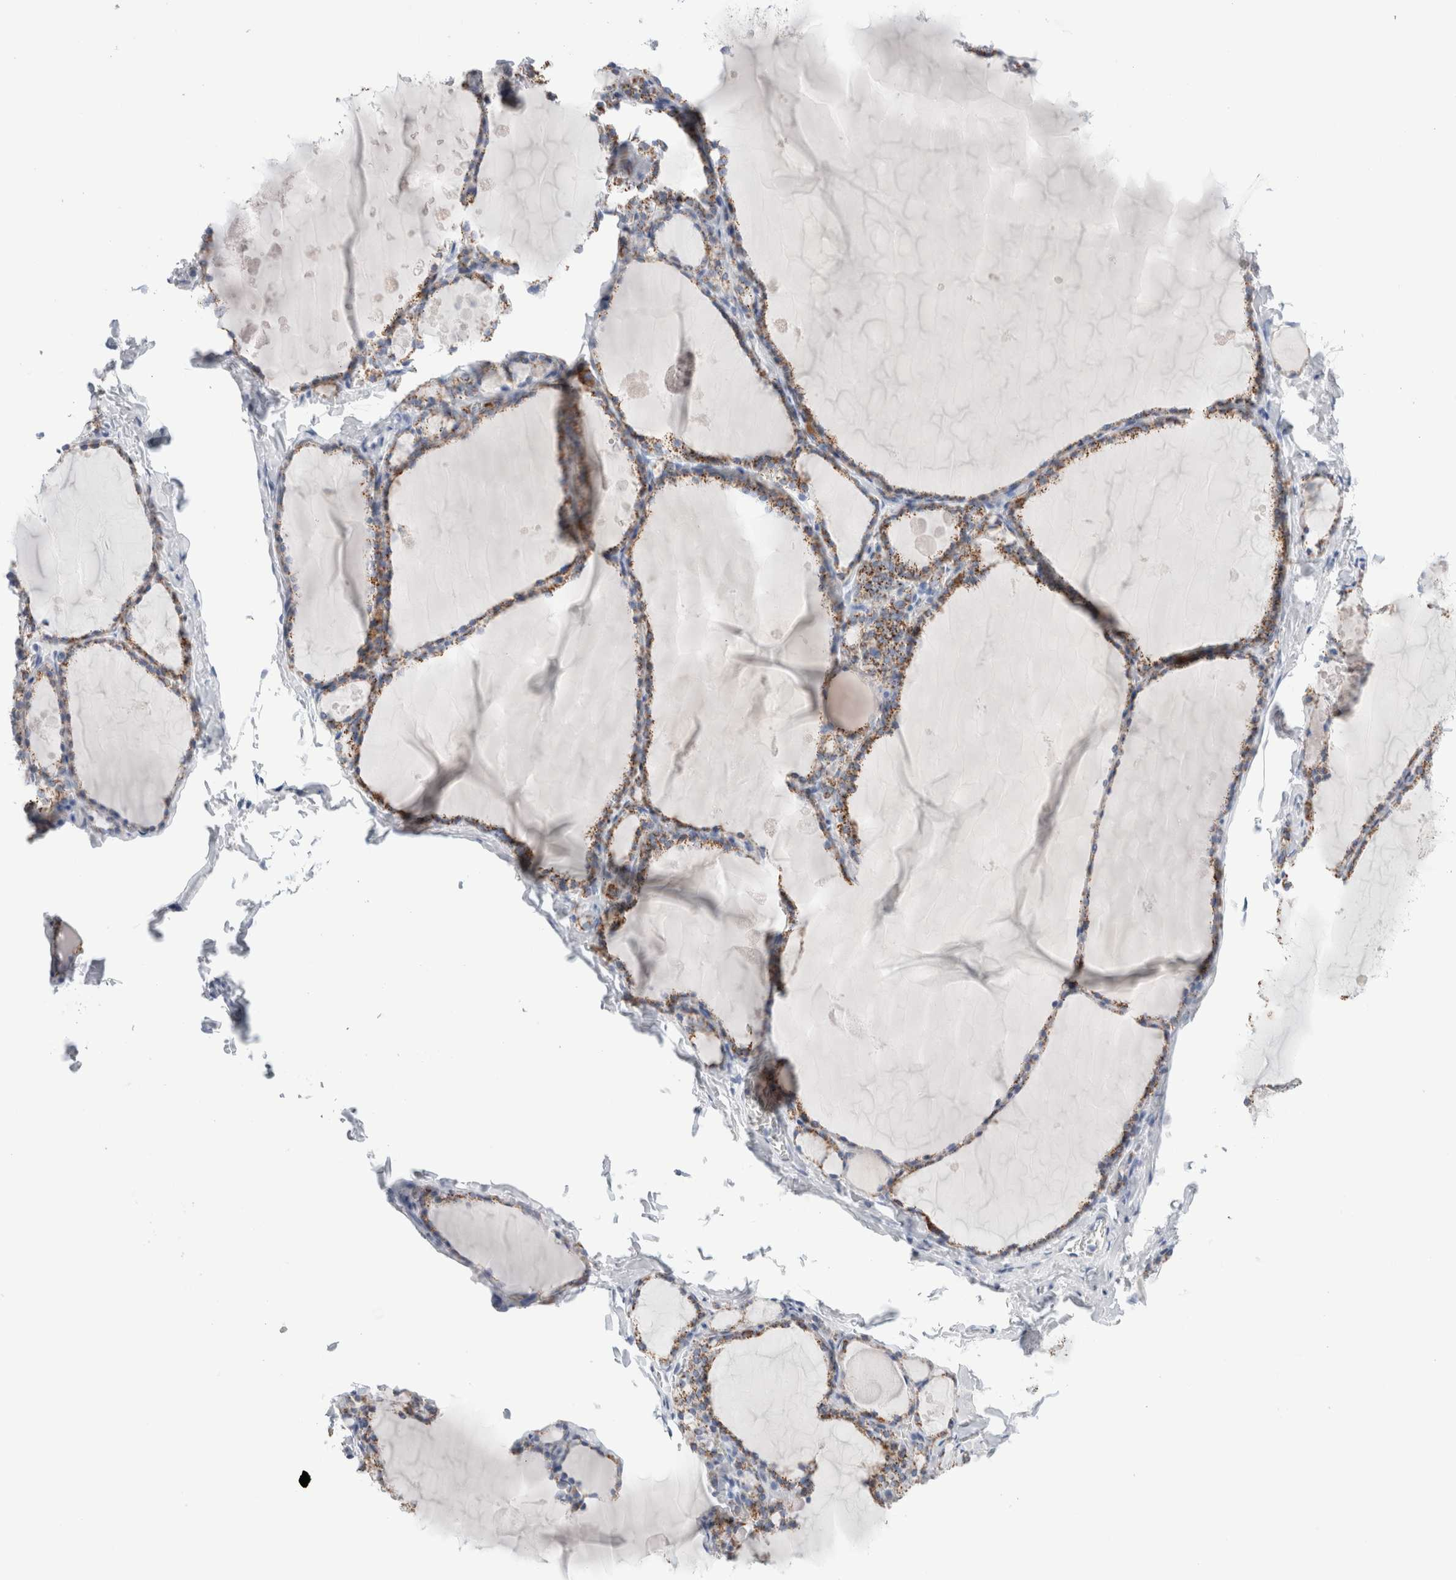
{"staining": {"intensity": "moderate", "quantity": ">75%", "location": "cytoplasmic/membranous"}, "tissue": "thyroid gland", "cell_type": "Glandular cells", "image_type": "normal", "snomed": [{"axis": "morphology", "description": "Normal tissue, NOS"}, {"axis": "topography", "description": "Thyroid gland"}], "caption": "Immunohistochemistry histopathology image of unremarkable thyroid gland: human thyroid gland stained using immunohistochemistry (IHC) displays medium levels of moderate protein expression localized specifically in the cytoplasmic/membranous of glandular cells, appearing as a cytoplasmic/membranous brown color.", "gene": "ECHDC2", "patient": {"sex": "male", "age": 56}}